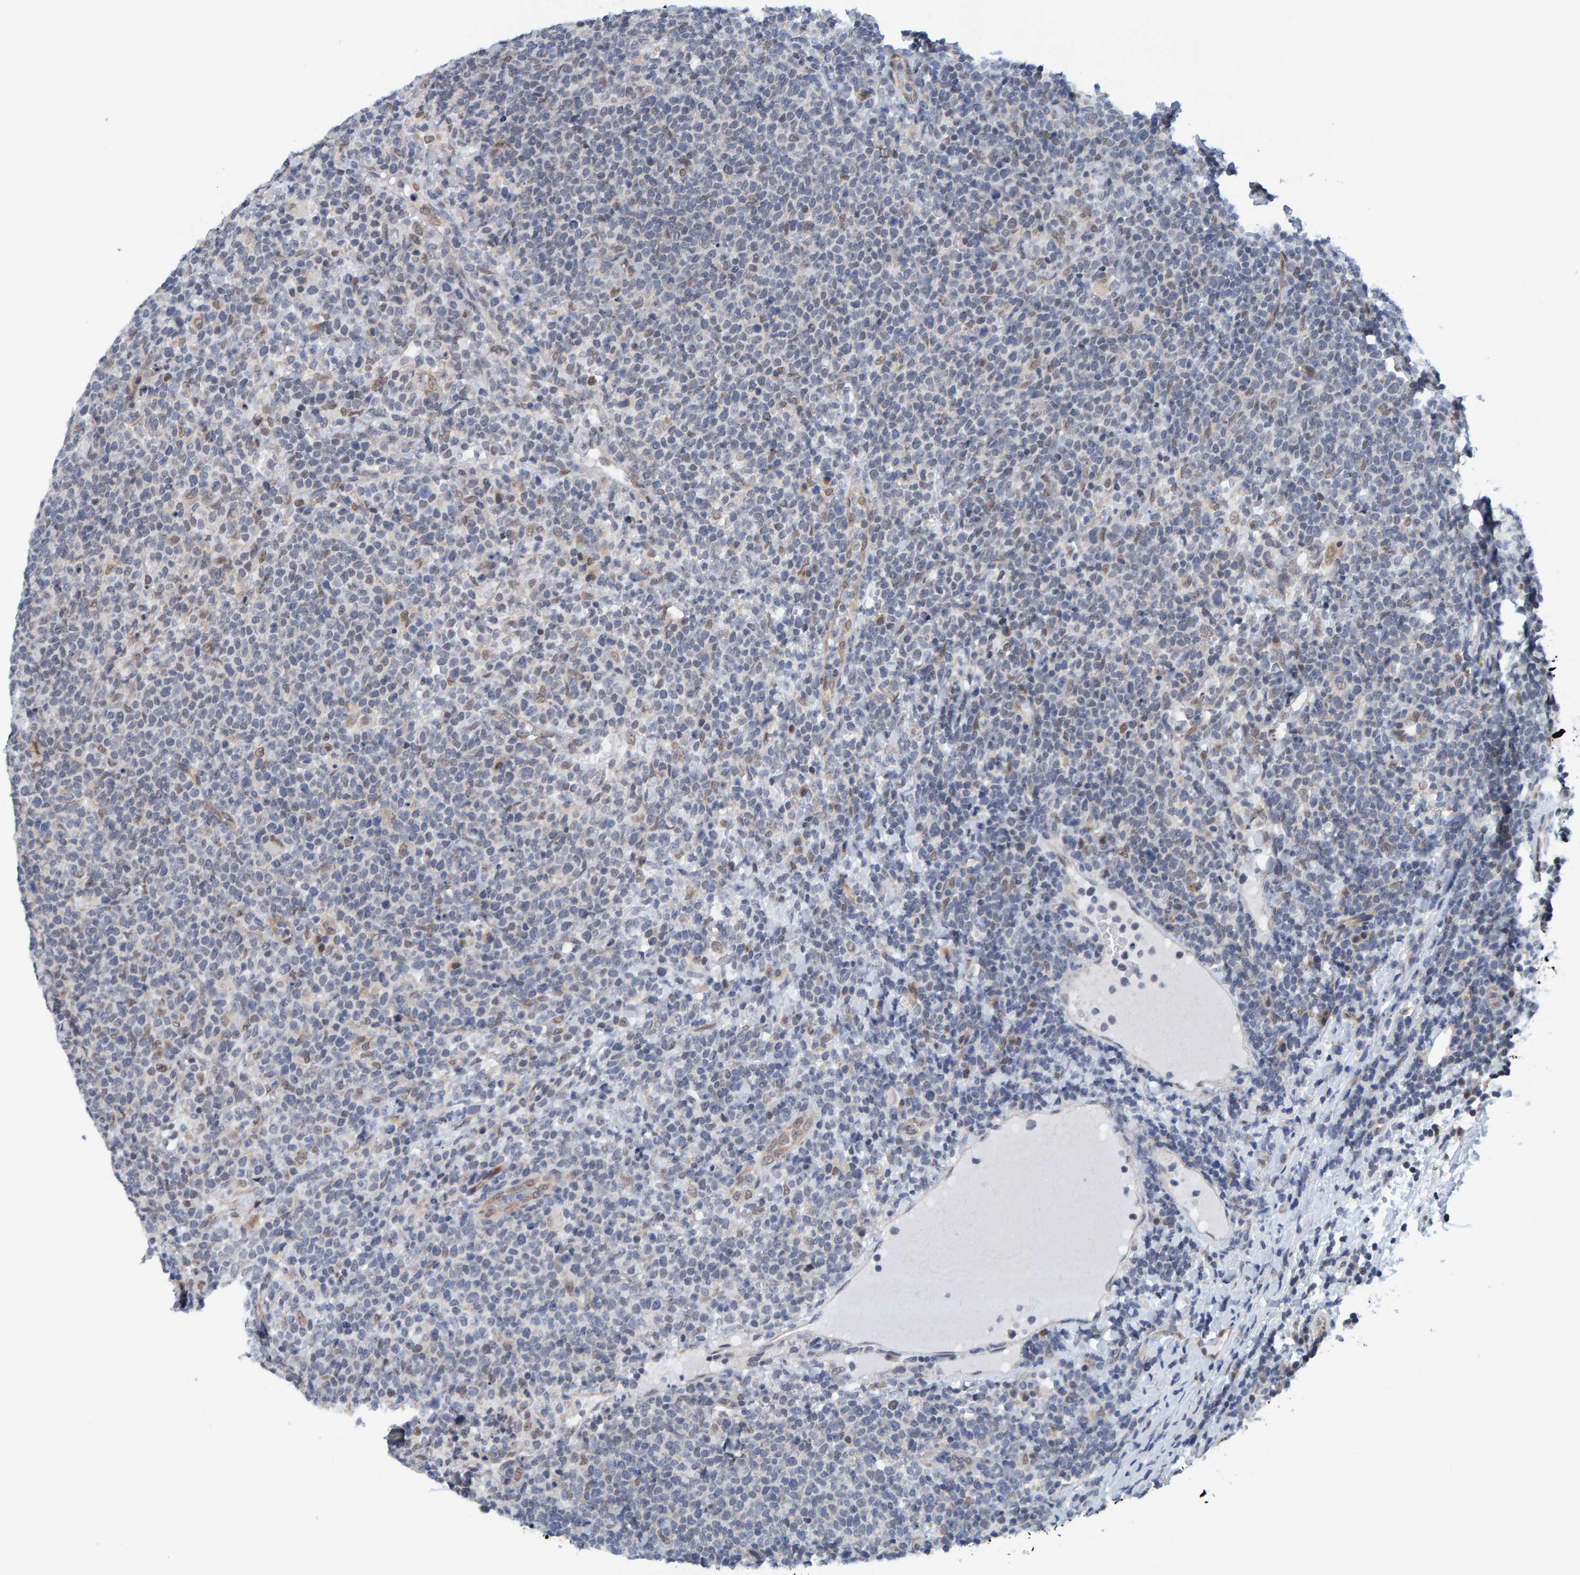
{"staining": {"intensity": "negative", "quantity": "none", "location": "none"}, "tissue": "lymphoma", "cell_type": "Tumor cells", "image_type": "cancer", "snomed": [{"axis": "morphology", "description": "Malignant lymphoma, non-Hodgkin's type, High grade"}, {"axis": "topography", "description": "Lymph node"}], "caption": "Immunohistochemistry histopathology image of neoplastic tissue: human malignant lymphoma, non-Hodgkin's type (high-grade) stained with DAB (3,3'-diaminobenzidine) displays no significant protein expression in tumor cells.", "gene": "SCRN2", "patient": {"sex": "male", "age": 61}}